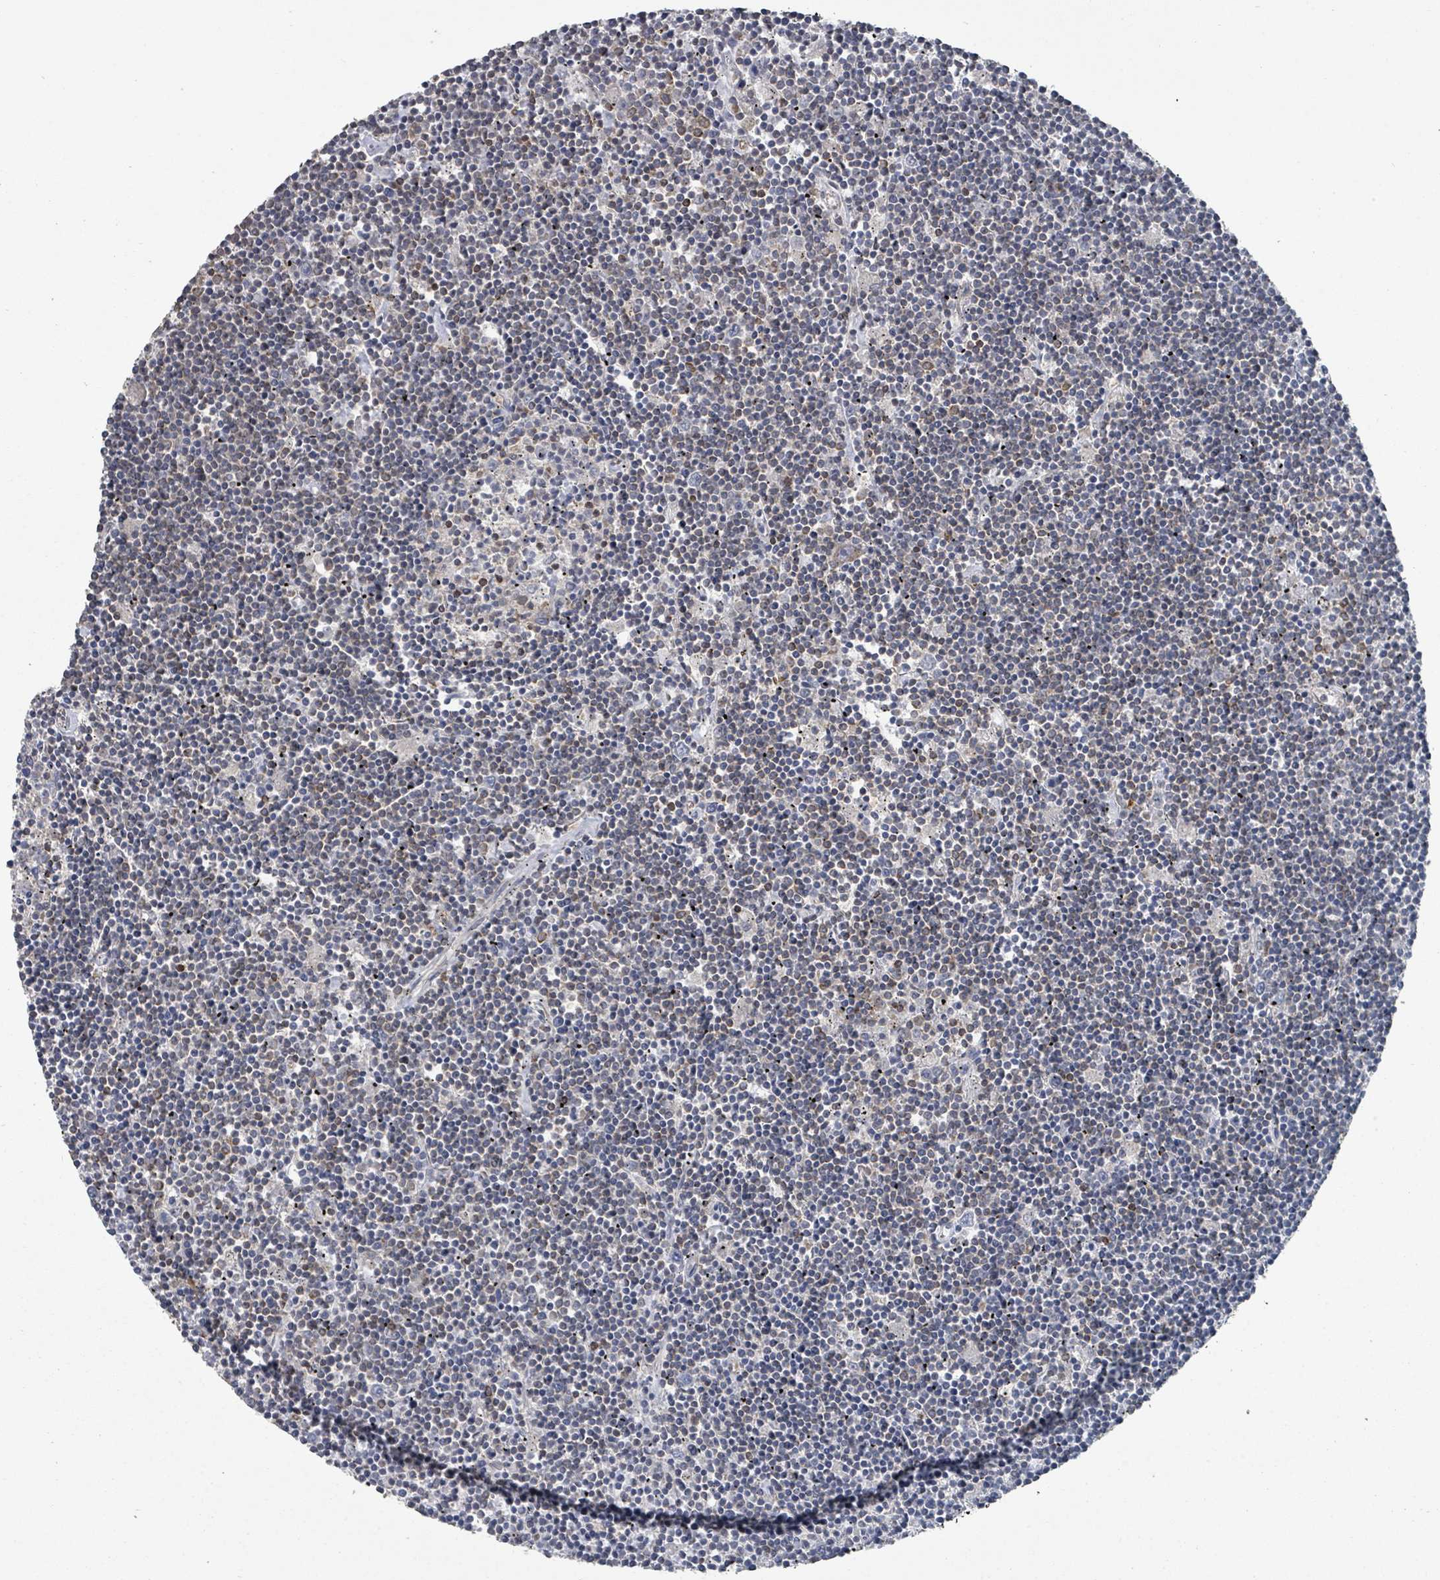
{"staining": {"intensity": "negative", "quantity": "none", "location": "none"}, "tissue": "lymphoma", "cell_type": "Tumor cells", "image_type": "cancer", "snomed": [{"axis": "morphology", "description": "Malignant lymphoma, non-Hodgkin's type, Low grade"}, {"axis": "topography", "description": "Spleen"}], "caption": "Lymphoma was stained to show a protein in brown. There is no significant staining in tumor cells.", "gene": "SLC9A7", "patient": {"sex": "male", "age": 76}}